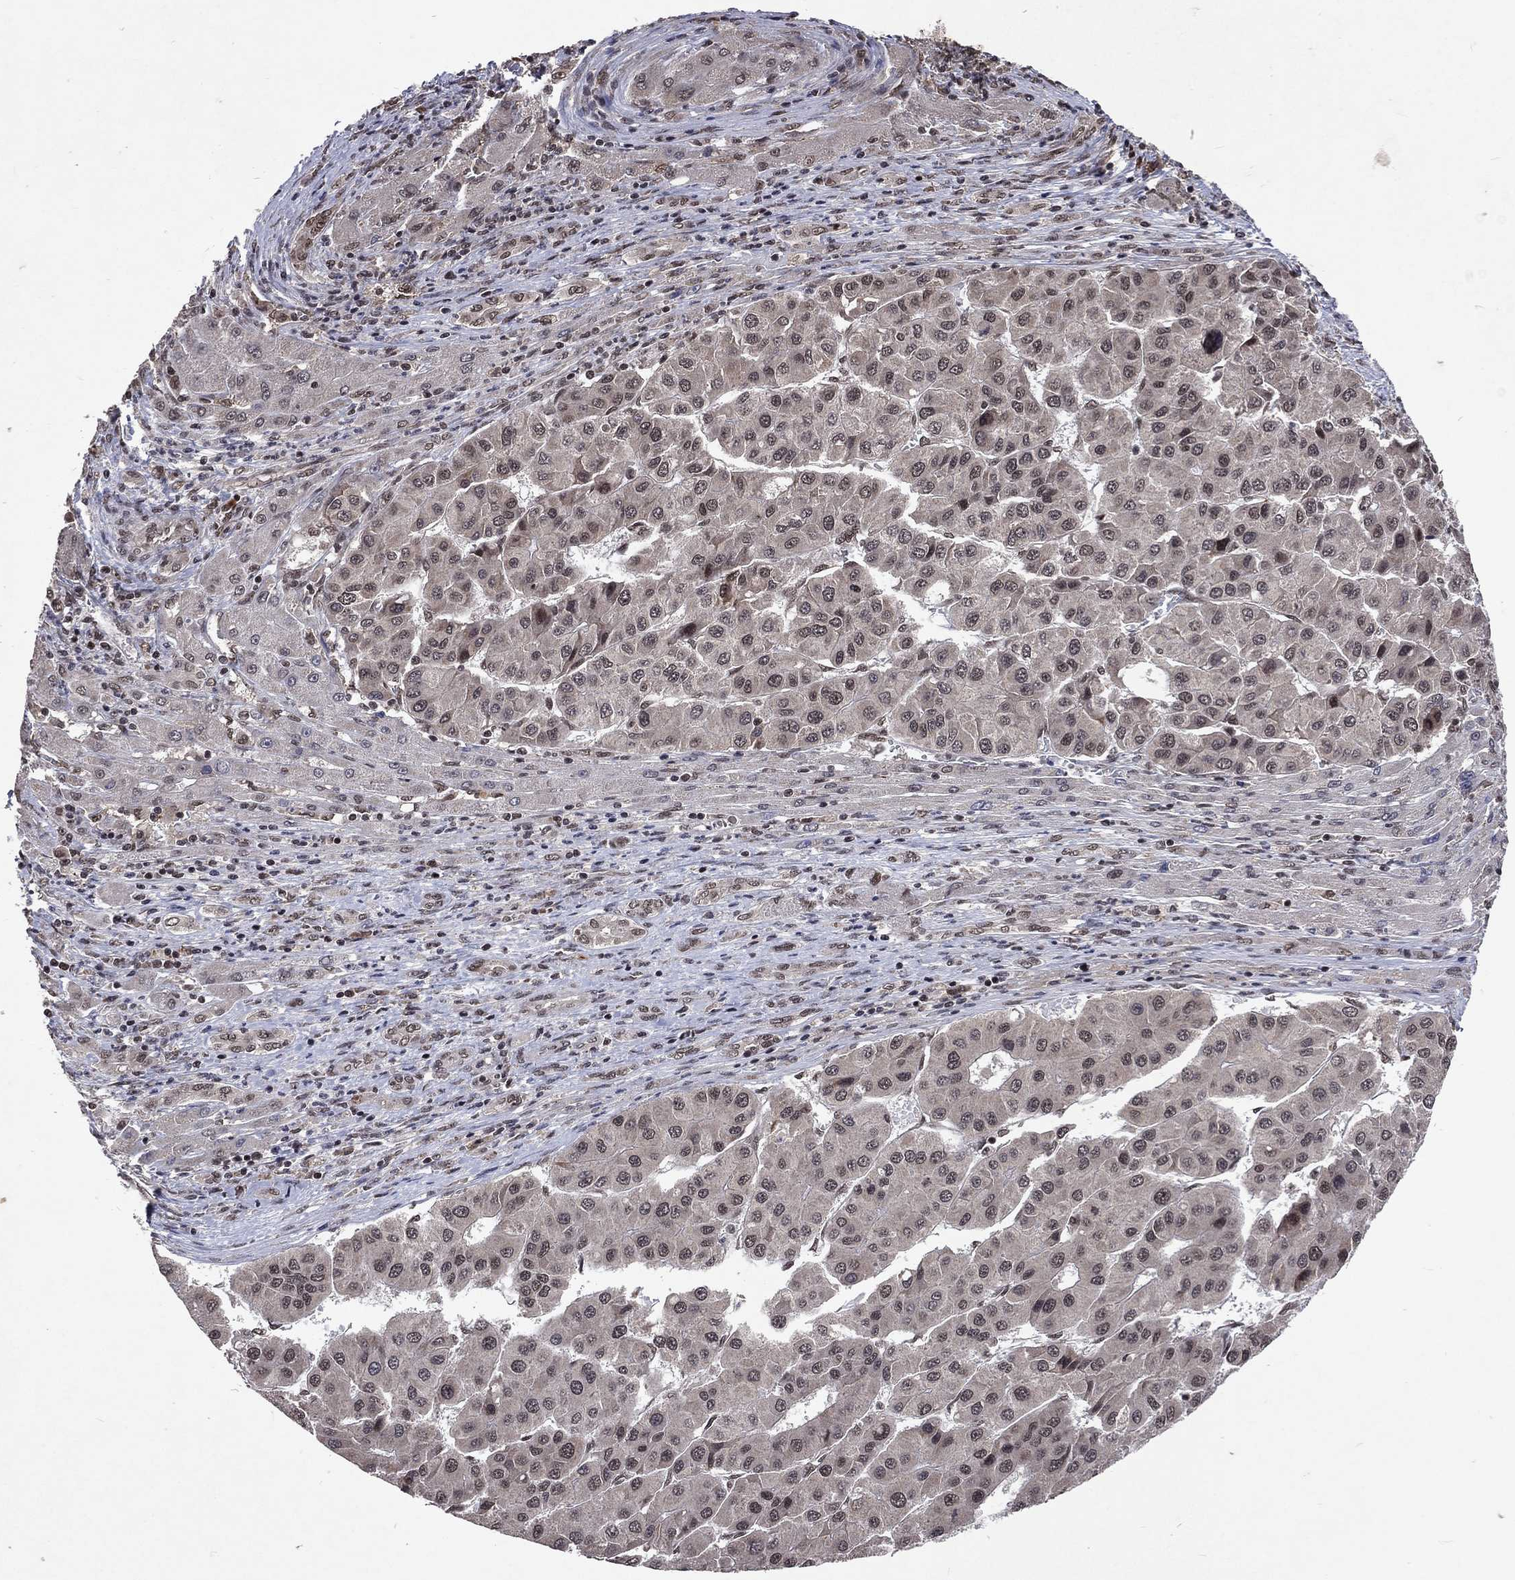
{"staining": {"intensity": "weak", "quantity": "<25%", "location": "nuclear"}, "tissue": "liver cancer", "cell_type": "Tumor cells", "image_type": "cancer", "snomed": [{"axis": "morphology", "description": "Carcinoma, Hepatocellular, NOS"}, {"axis": "topography", "description": "Liver"}], "caption": "DAB immunohistochemical staining of liver hepatocellular carcinoma displays no significant expression in tumor cells. Brightfield microscopy of immunohistochemistry (IHC) stained with DAB (brown) and hematoxylin (blue), captured at high magnification.", "gene": "DMAP1", "patient": {"sex": "male", "age": 73}}